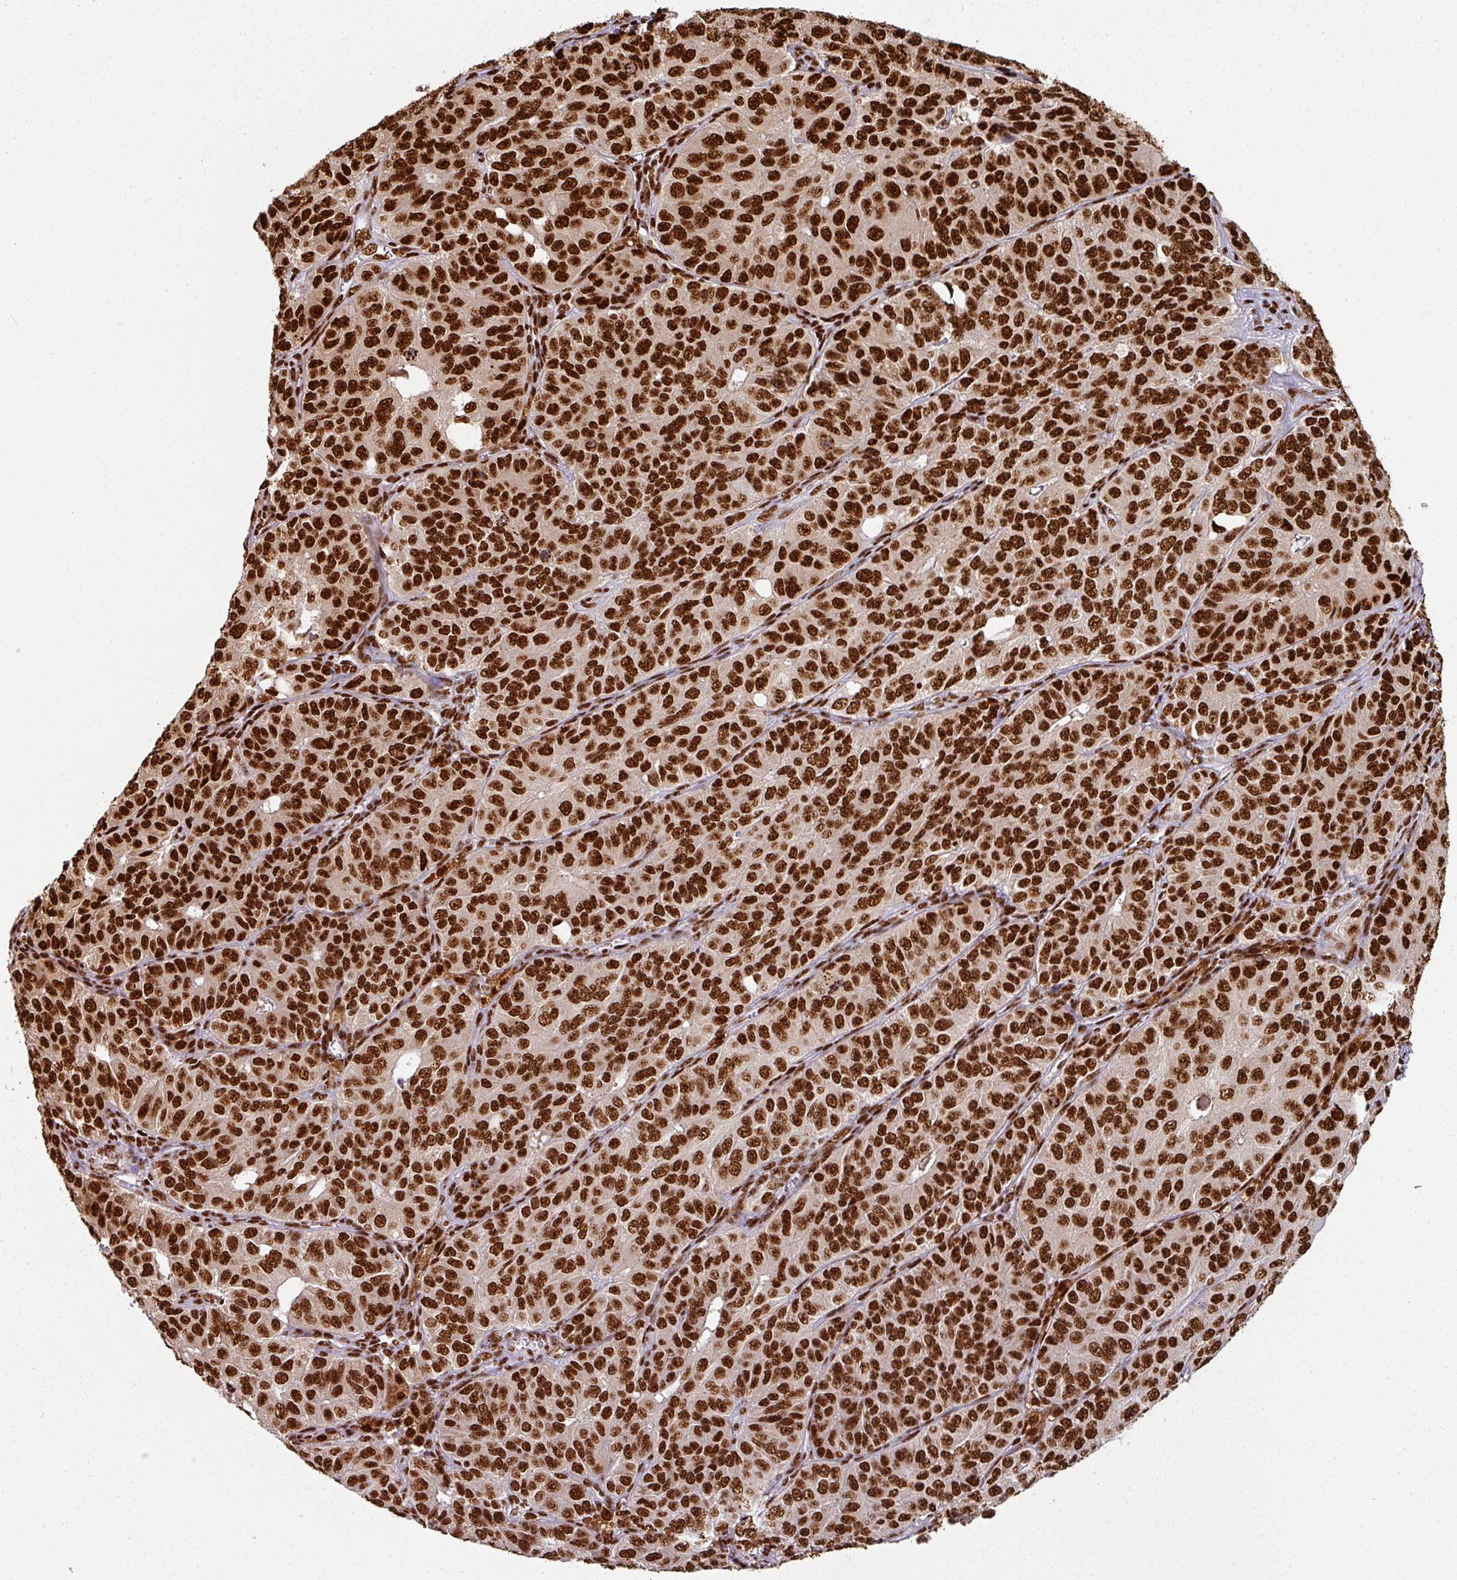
{"staining": {"intensity": "strong", "quantity": ">75%", "location": "nuclear"}, "tissue": "ovarian cancer", "cell_type": "Tumor cells", "image_type": "cancer", "snomed": [{"axis": "morphology", "description": "Carcinoma, endometroid"}, {"axis": "topography", "description": "Ovary"}], "caption": "Brown immunohistochemical staining in human ovarian cancer (endometroid carcinoma) demonstrates strong nuclear positivity in approximately >75% of tumor cells.", "gene": "SIK3", "patient": {"sex": "female", "age": 51}}